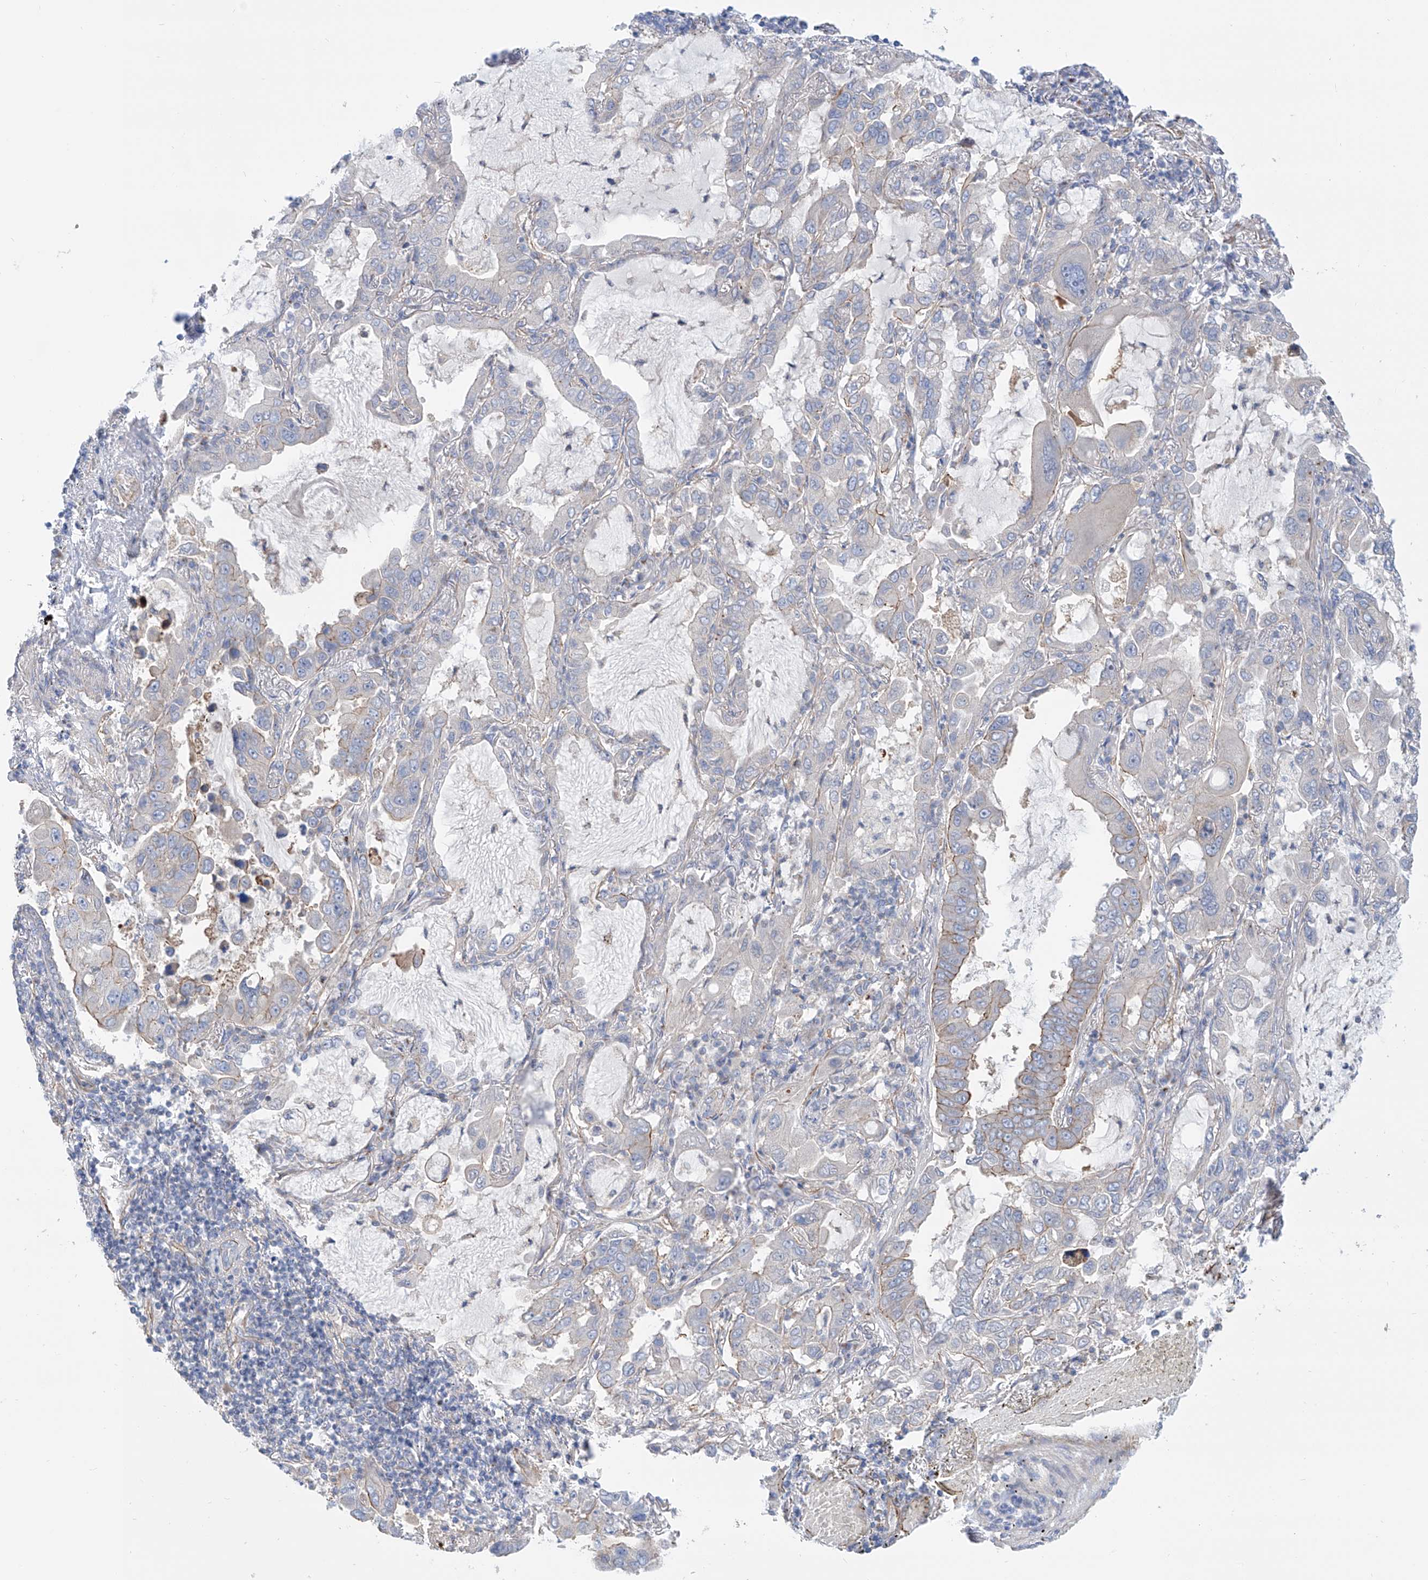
{"staining": {"intensity": "moderate", "quantity": "<25%", "location": "cytoplasmic/membranous"}, "tissue": "lung cancer", "cell_type": "Tumor cells", "image_type": "cancer", "snomed": [{"axis": "morphology", "description": "Adenocarcinoma, NOS"}, {"axis": "topography", "description": "Lung"}], "caption": "Brown immunohistochemical staining in adenocarcinoma (lung) exhibits moderate cytoplasmic/membranous expression in approximately <25% of tumor cells.", "gene": "TMEM209", "patient": {"sex": "male", "age": 64}}